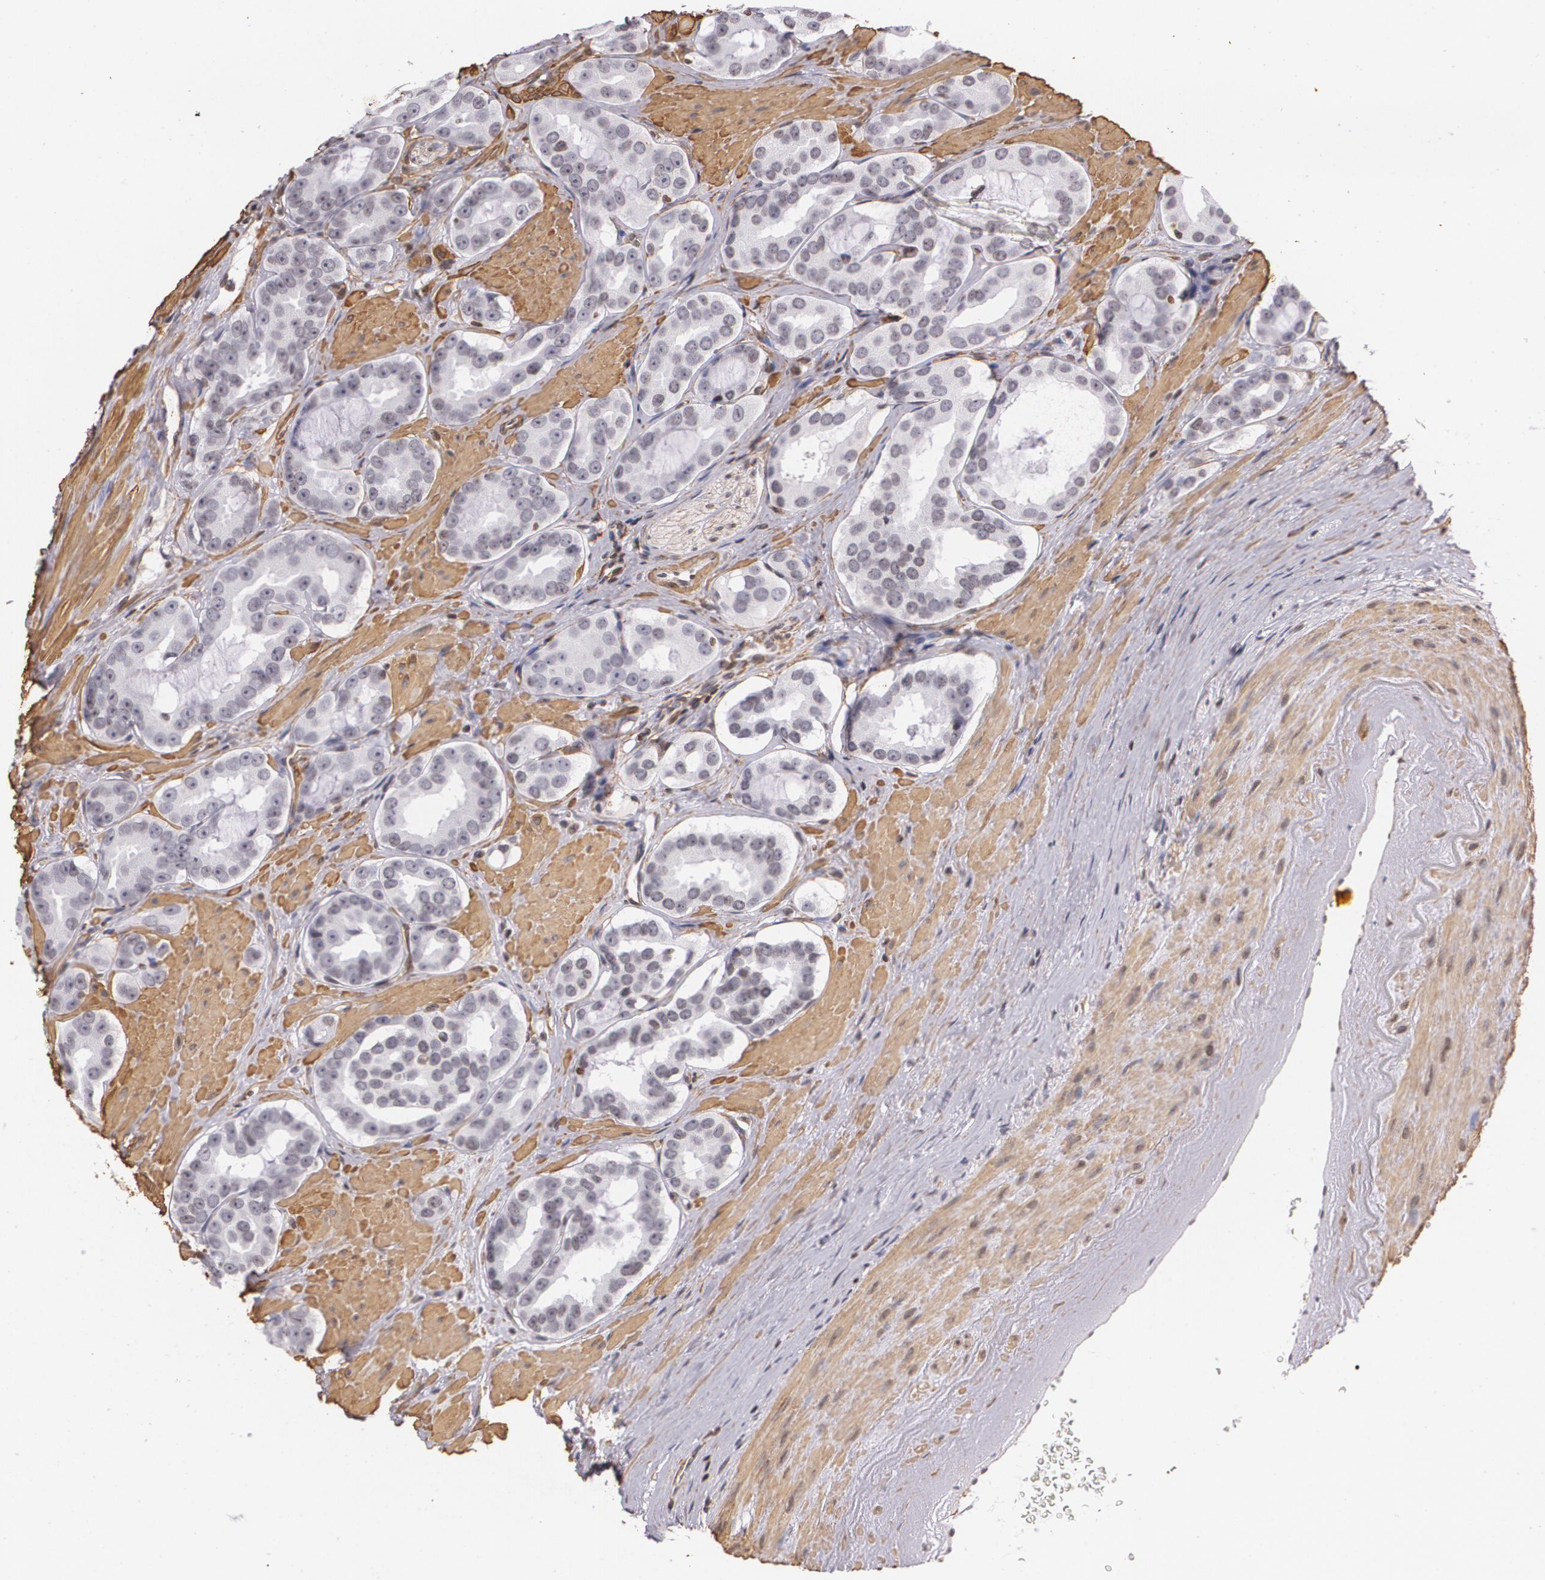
{"staining": {"intensity": "negative", "quantity": "none", "location": "none"}, "tissue": "prostate cancer", "cell_type": "Tumor cells", "image_type": "cancer", "snomed": [{"axis": "morphology", "description": "Adenocarcinoma, Low grade"}, {"axis": "topography", "description": "Prostate"}], "caption": "A high-resolution histopathology image shows IHC staining of prostate cancer, which shows no significant staining in tumor cells. The staining is performed using DAB (3,3'-diaminobenzidine) brown chromogen with nuclei counter-stained in using hematoxylin.", "gene": "VAMP1", "patient": {"sex": "male", "age": 59}}